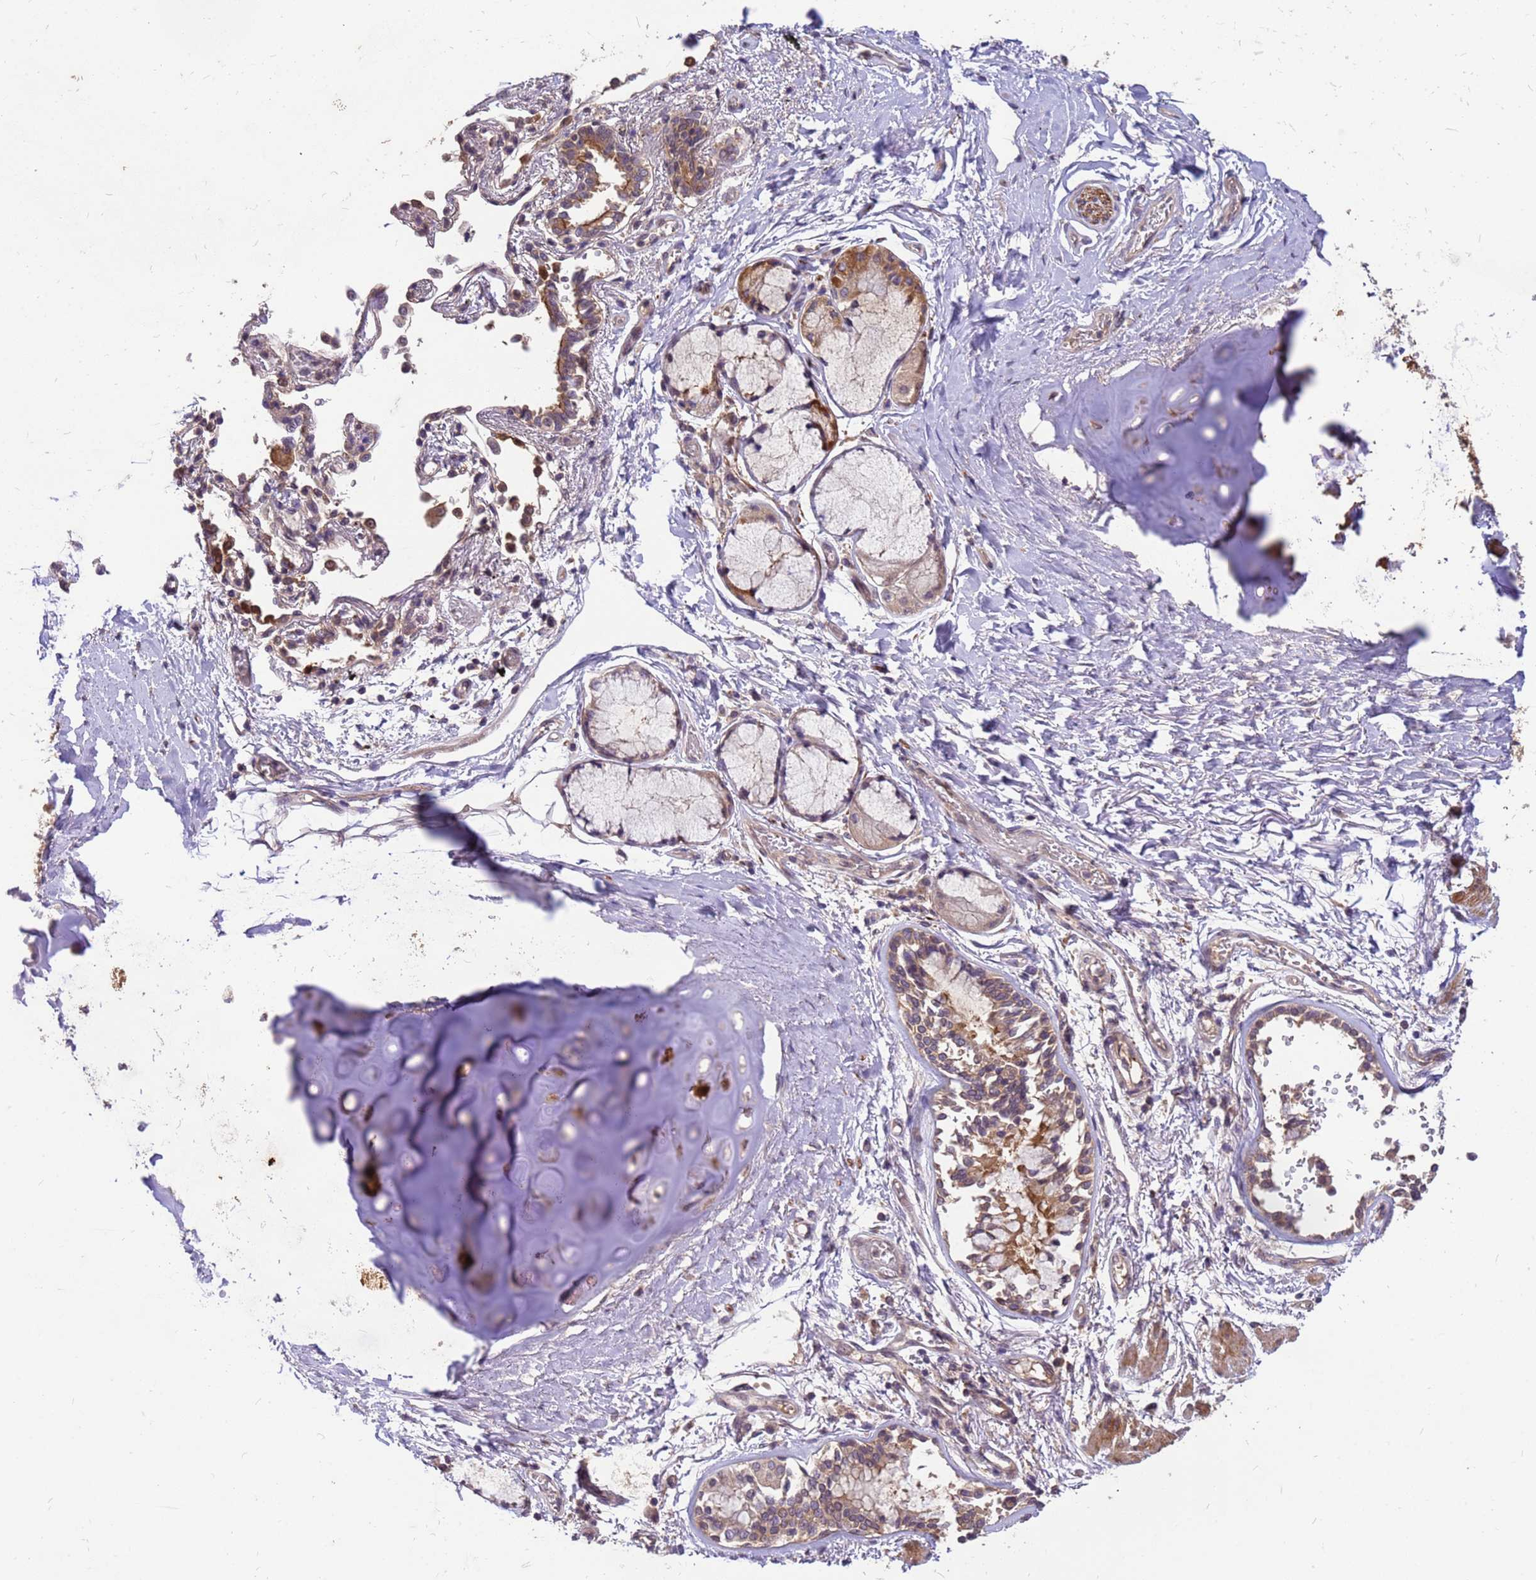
{"staining": {"intensity": "weak", "quantity": "25%-75%", "location": "cytoplasmic/membranous"}, "tissue": "adipose tissue", "cell_type": "Adipocytes", "image_type": "normal", "snomed": [{"axis": "morphology", "description": "Normal tissue, NOS"}, {"axis": "topography", "description": "Cartilage tissue"}], "caption": "DAB (3,3'-diaminobenzidine) immunohistochemical staining of benign adipose tissue demonstrates weak cytoplasmic/membranous protein positivity in approximately 25%-75% of adipocytes.", "gene": "PPP2CA", "patient": {"sex": "male", "age": 73}}